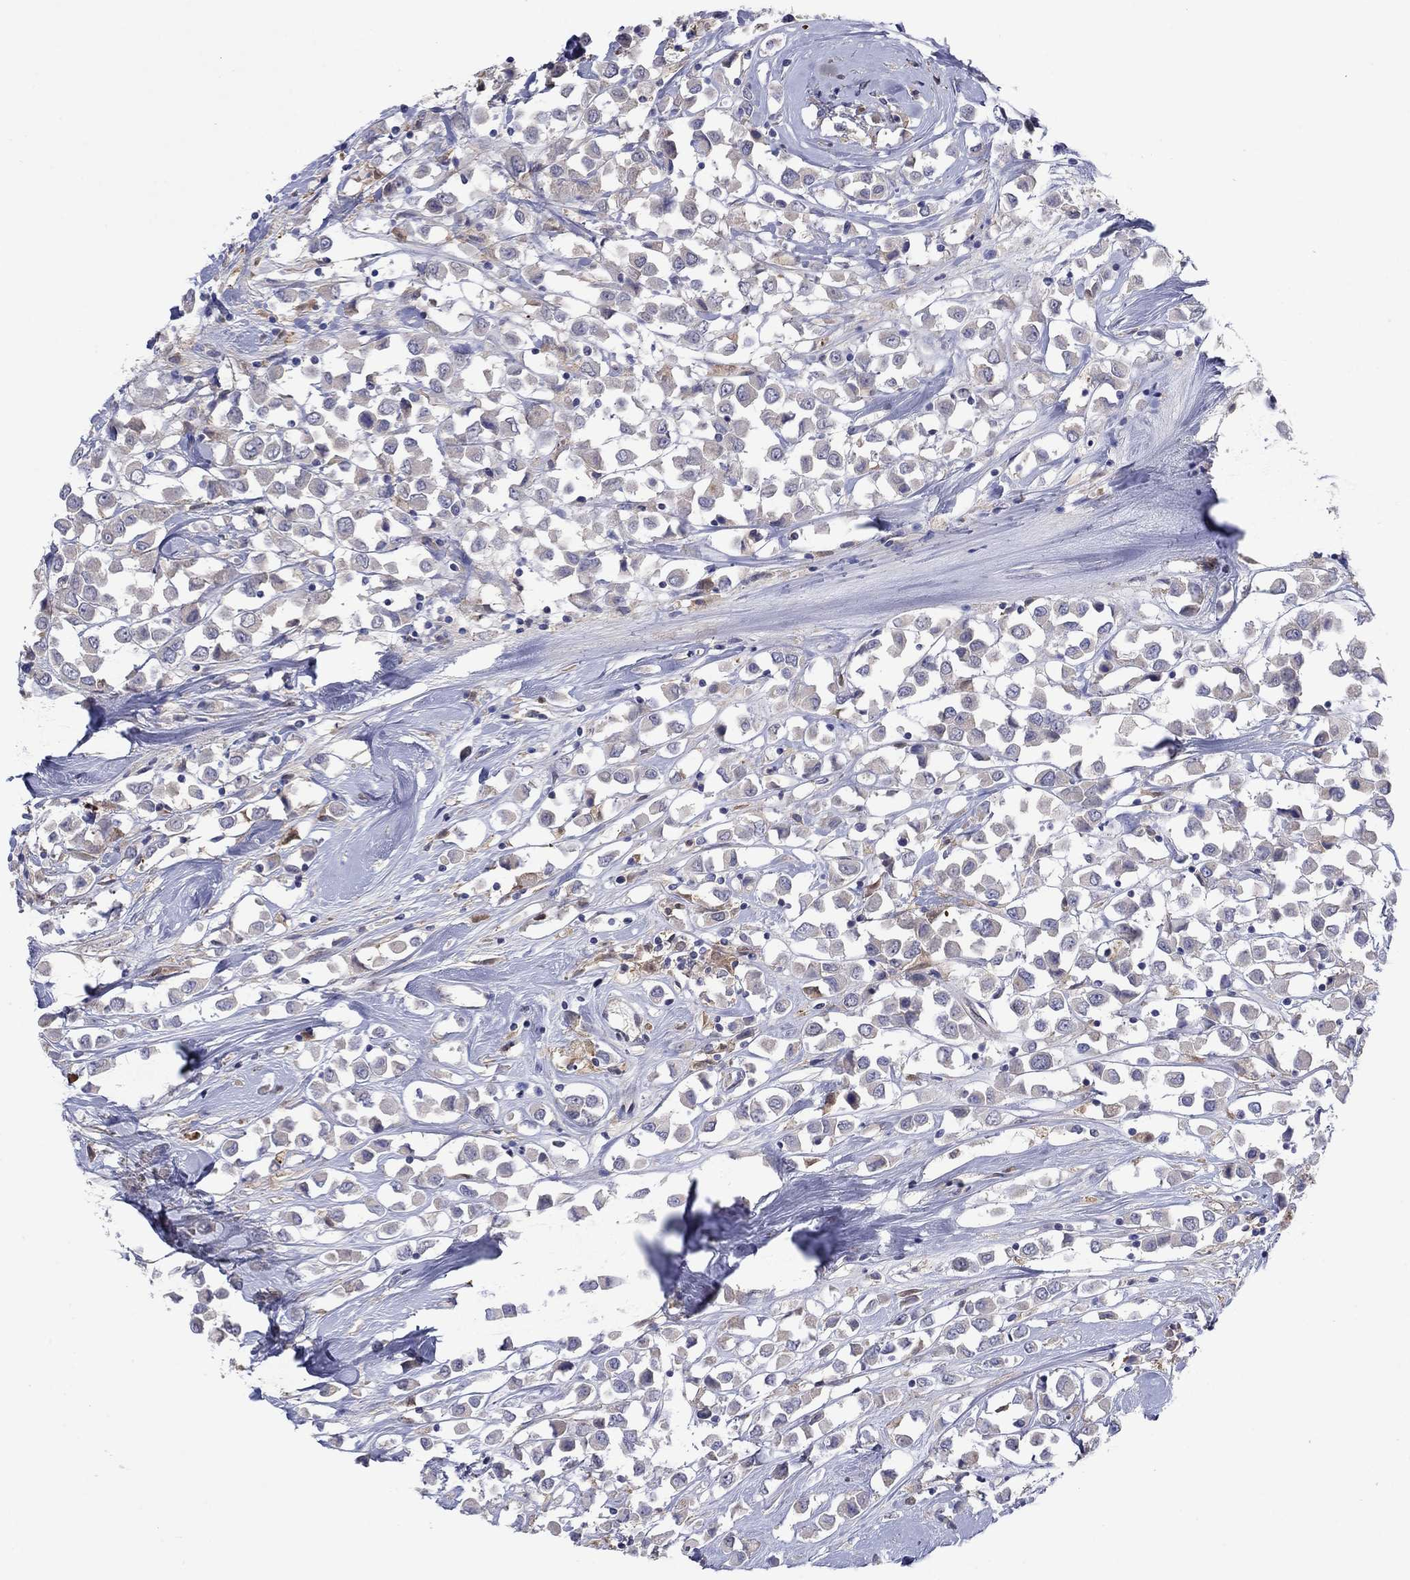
{"staining": {"intensity": "negative", "quantity": "none", "location": "none"}, "tissue": "breast cancer", "cell_type": "Tumor cells", "image_type": "cancer", "snomed": [{"axis": "morphology", "description": "Duct carcinoma"}, {"axis": "topography", "description": "Breast"}], "caption": "An IHC image of breast invasive ductal carcinoma is shown. There is no staining in tumor cells of breast invasive ductal carcinoma.", "gene": "PLCL2", "patient": {"sex": "female", "age": 61}}